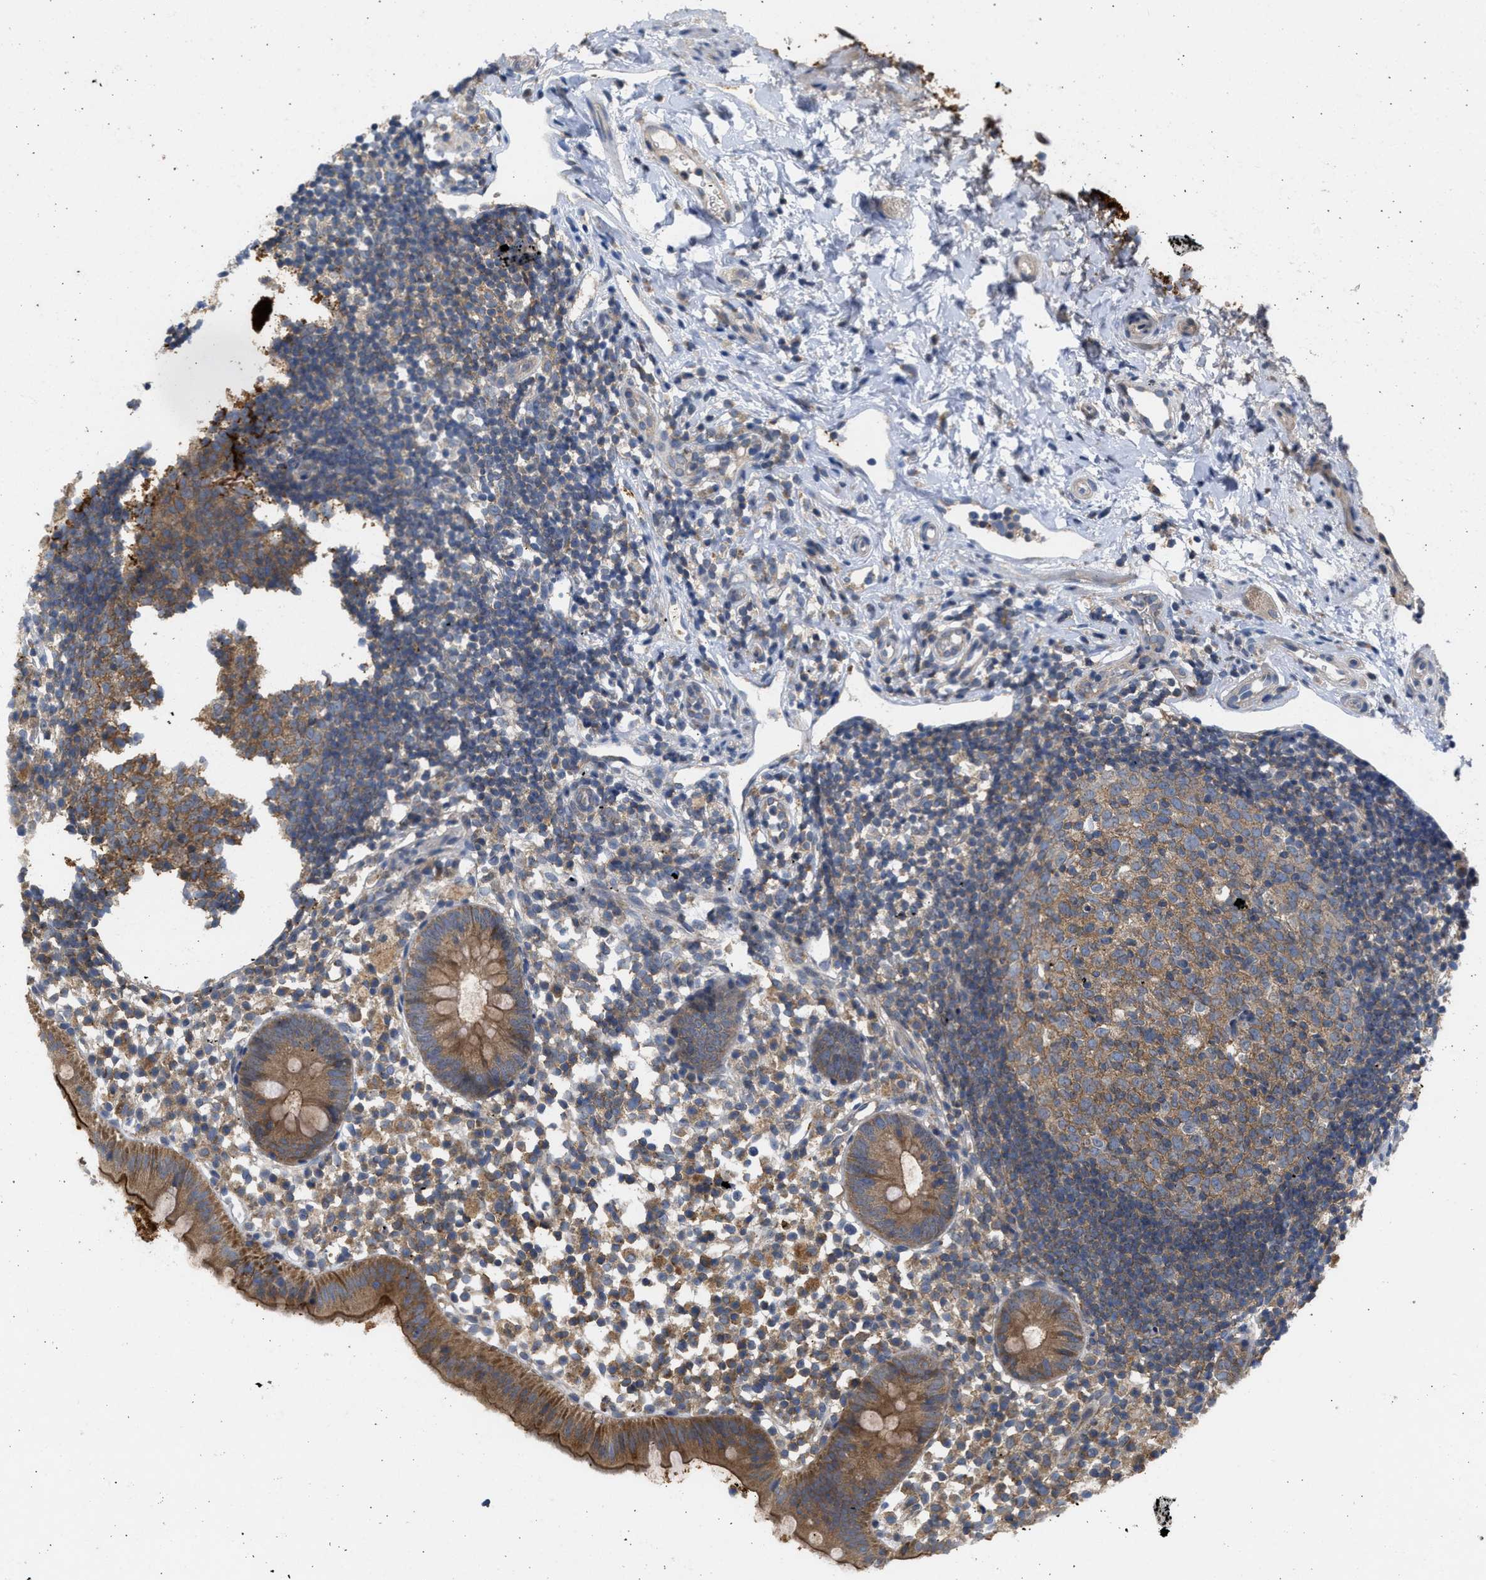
{"staining": {"intensity": "moderate", "quantity": ">75%", "location": "cytoplasmic/membranous"}, "tissue": "appendix", "cell_type": "Glandular cells", "image_type": "normal", "snomed": [{"axis": "morphology", "description": "Normal tissue, NOS"}, {"axis": "topography", "description": "Appendix"}], "caption": "Benign appendix was stained to show a protein in brown. There is medium levels of moderate cytoplasmic/membranous staining in approximately >75% of glandular cells. Using DAB (3,3'-diaminobenzidine) (brown) and hematoxylin (blue) stains, captured at high magnification using brightfield microscopy.", "gene": "CYP1A1", "patient": {"sex": "female", "age": 20}}